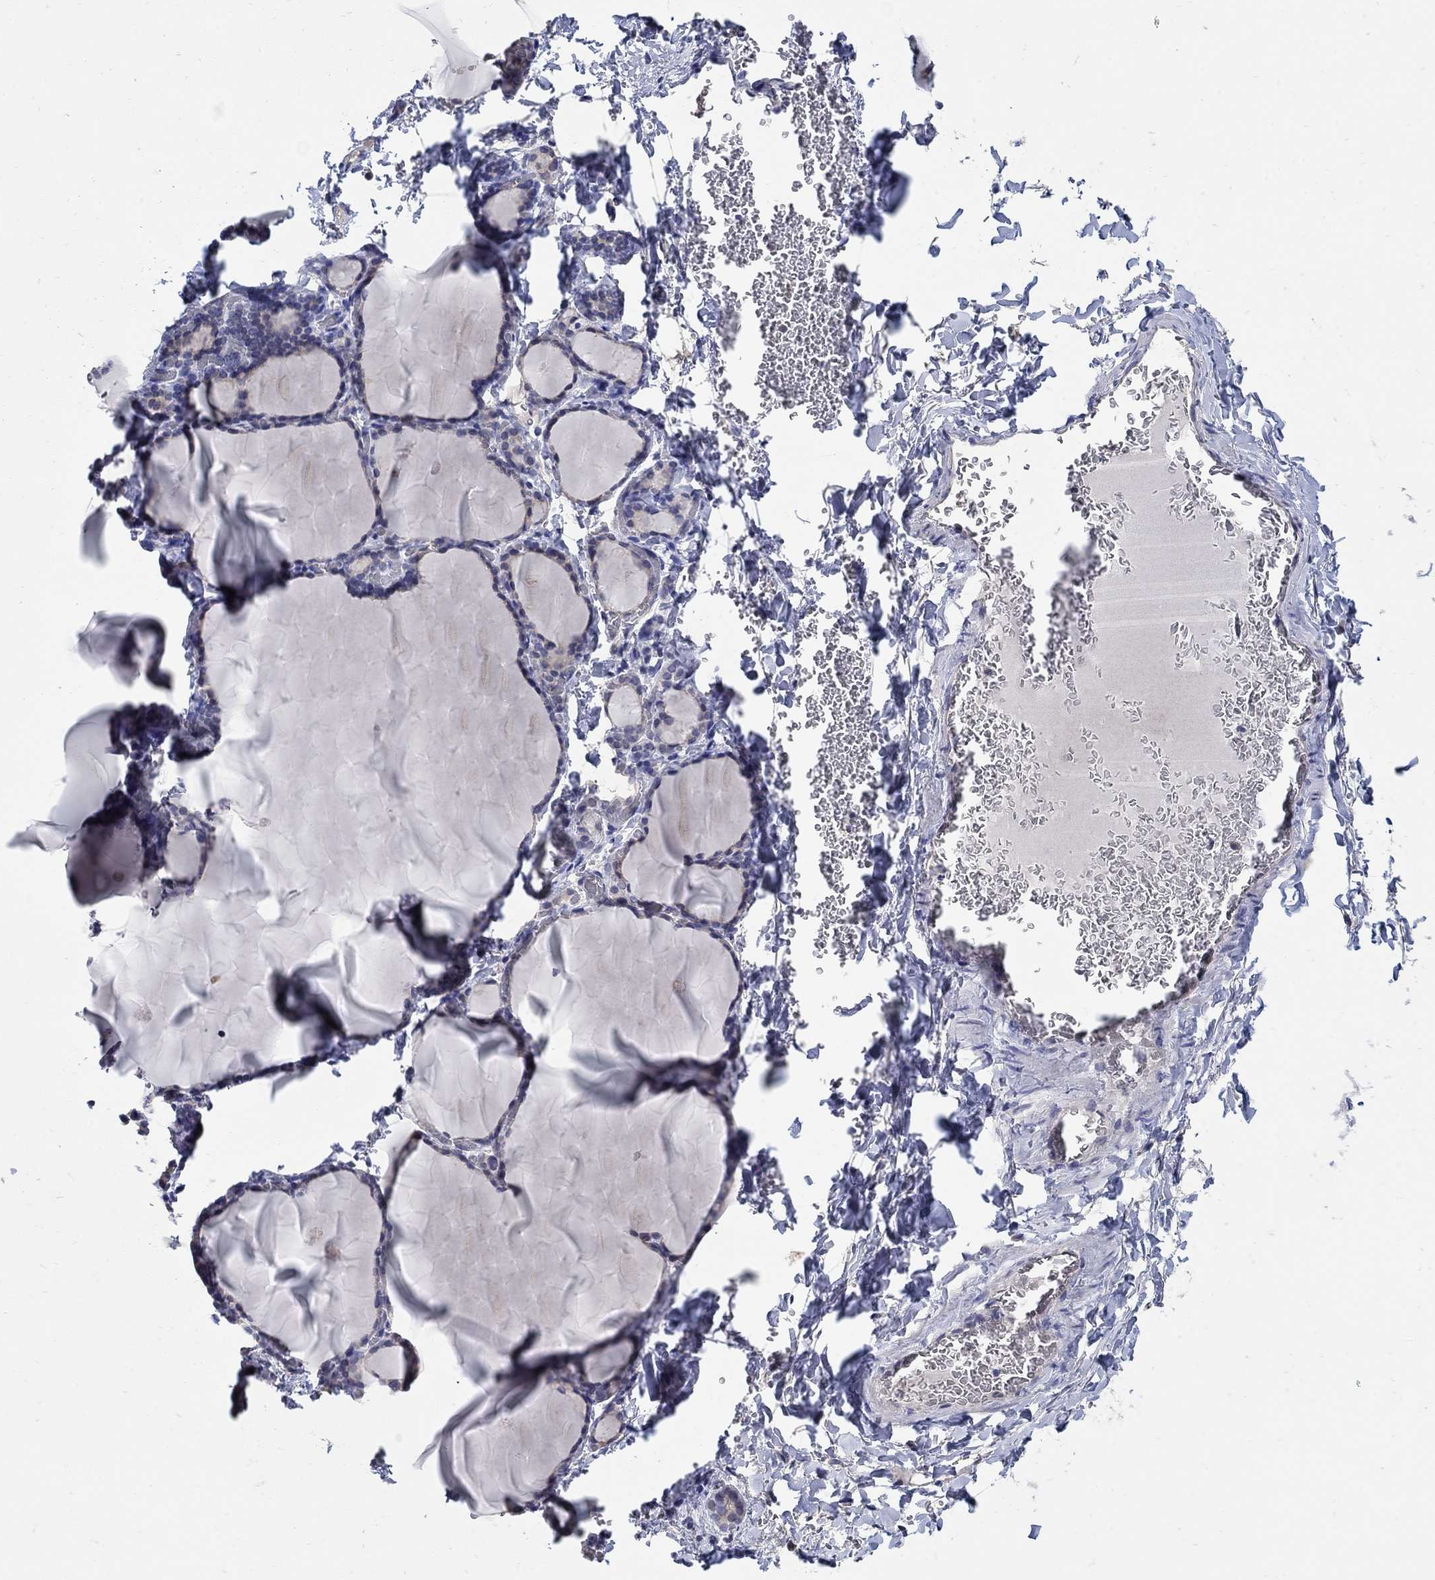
{"staining": {"intensity": "negative", "quantity": "none", "location": "none"}, "tissue": "thyroid gland", "cell_type": "Glandular cells", "image_type": "normal", "snomed": [{"axis": "morphology", "description": "Normal tissue, NOS"}, {"axis": "morphology", "description": "Hyperplasia, NOS"}, {"axis": "topography", "description": "Thyroid gland"}], "caption": "A micrograph of human thyroid gland is negative for staining in glandular cells. (Stains: DAB (3,3'-diaminobenzidine) immunohistochemistry with hematoxylin counter stain, Microscopy: brightfield microscopy at high magnification).", "gene": "CETN1", "patient": {"sex": "female", "age": 27}}